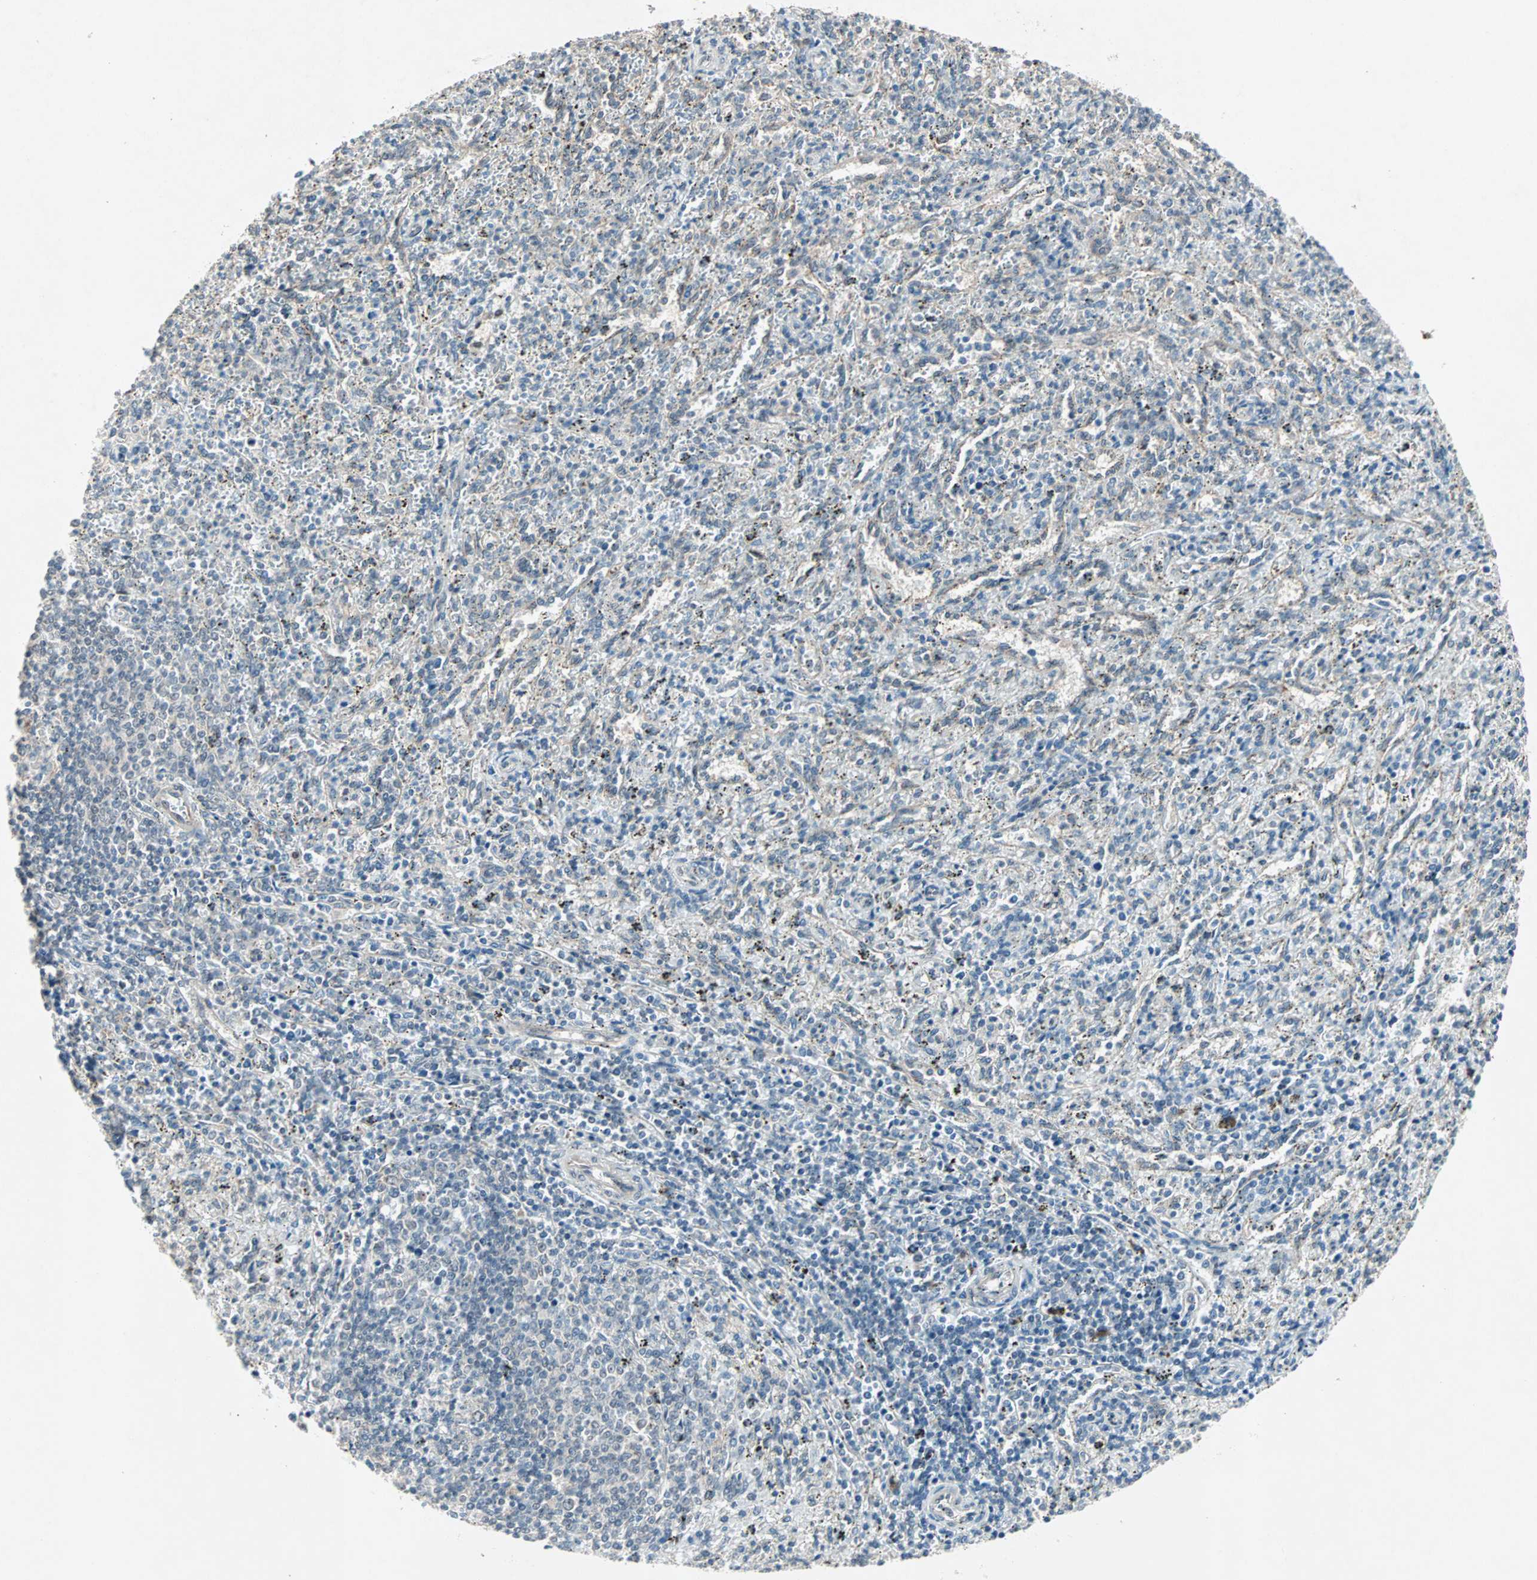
{"staining": {"intensity": "weak", "quantity": "<25%", "location": "cytoplasmic/membranous"}, "tissue": "spleen", "cell_type": "Cells in red pulp", "image_type": "normal", "snomed": [{"axis": "morphology", "description": "Normal tissue, NOS"}, {"axis": "topography", "description": "Spleen"}], "caption": "Spleen was stained to show a protein in brown. There is no significant positivity in cells in red pulp. (Brightfield microscopy of DAB (3,3'-diaminobenzidine) immunohistochemistry (IHC) at high magnification).", "gene": "PGBD1", "patient": {"sex": "female", "age": 10}}